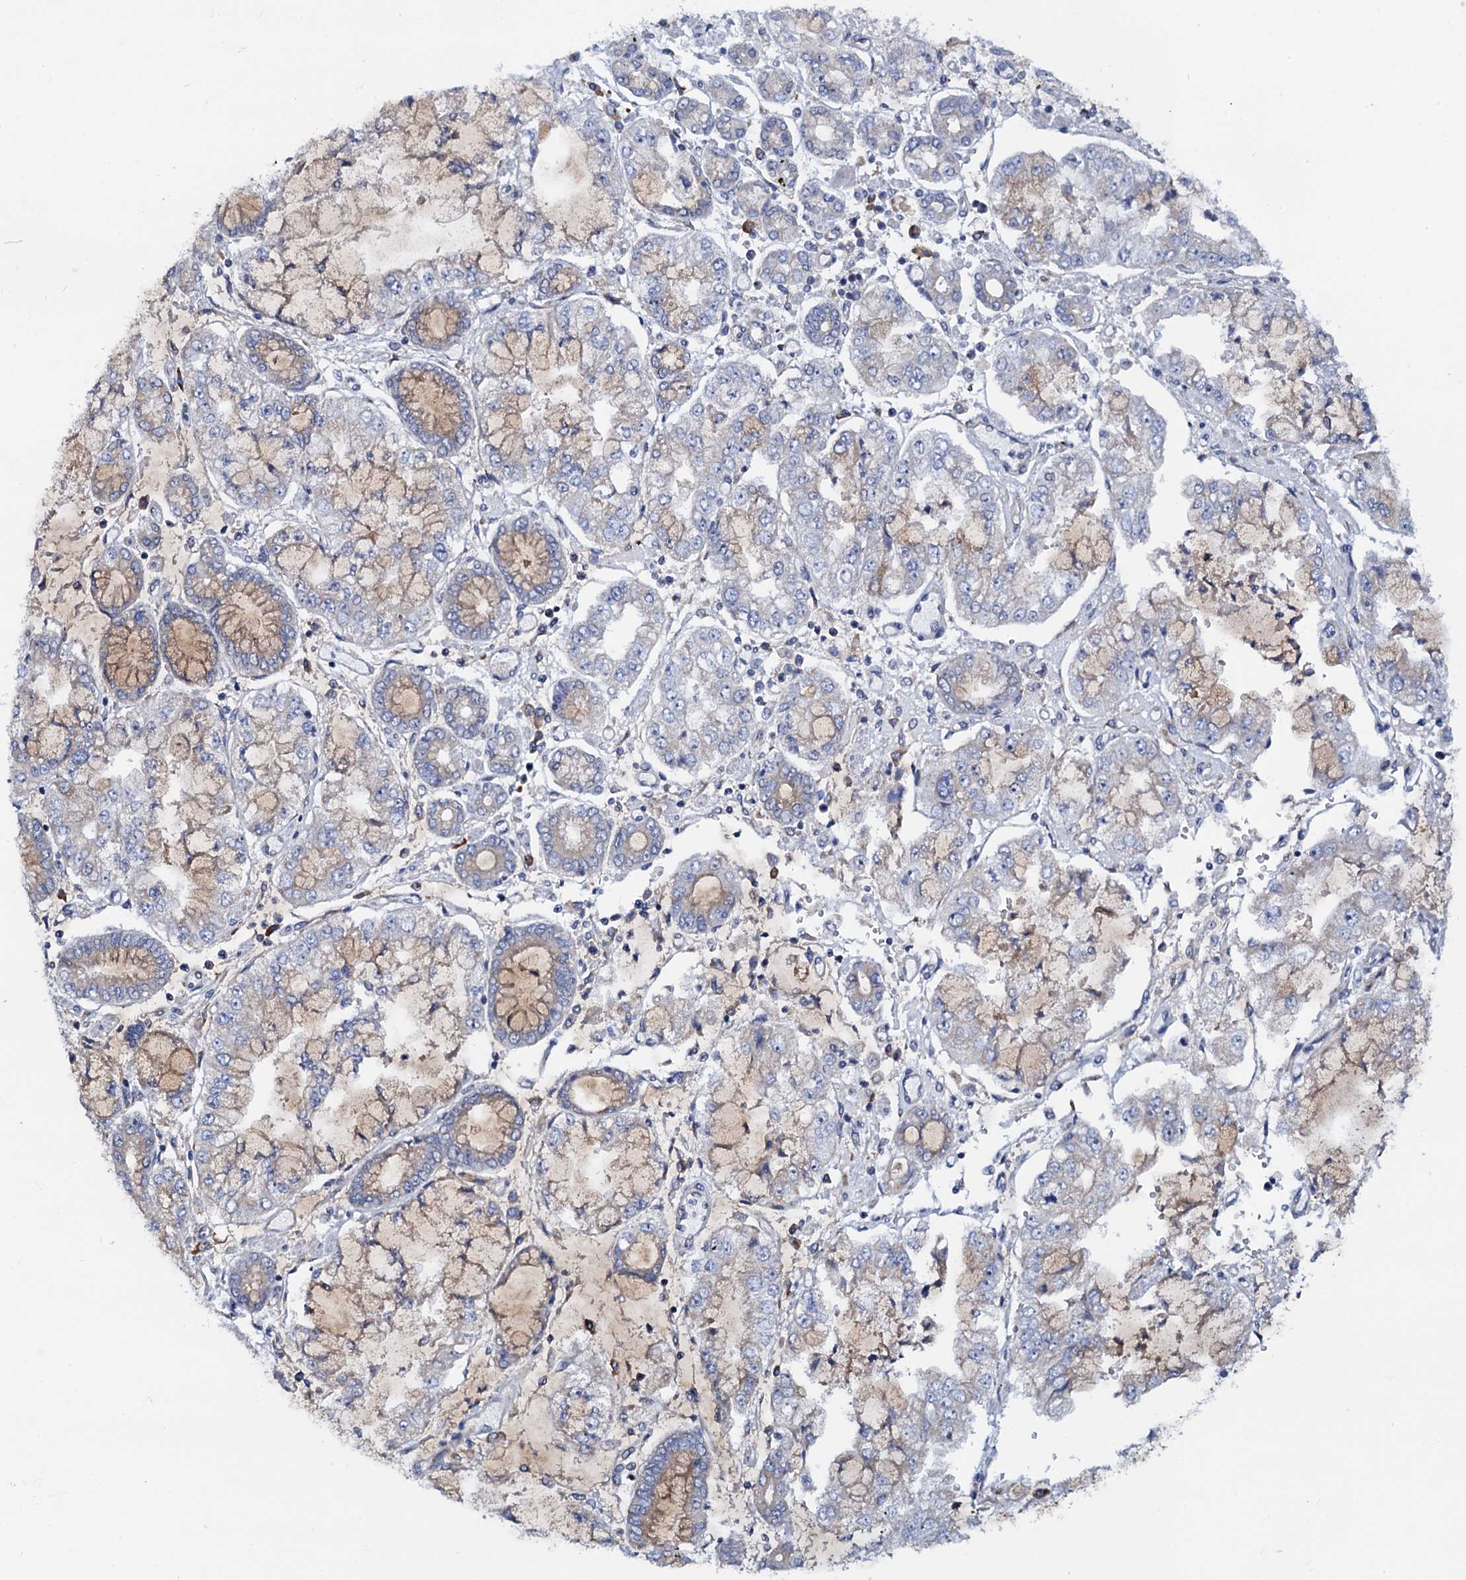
{"staining": {"intensity": "weak", "quantity": "<25%", "location": "cytoplasmic/membranous"}, "tissue": "stomach cancer", "cell_type": "Tumor cells", "image_type": "cancer", "snomed": [{"axis": "morphology", "description": "Adenocarcinoma, NOS"}, {"axis": "topography", "description": "Stomach"}], "caption": "DAB immunohistochemical staining of human adenocarcinoma (stomach) reveals no significant expression in tumor cells.", "gene": "PGLS", "patient": {"sex": "male", "age": 76}}